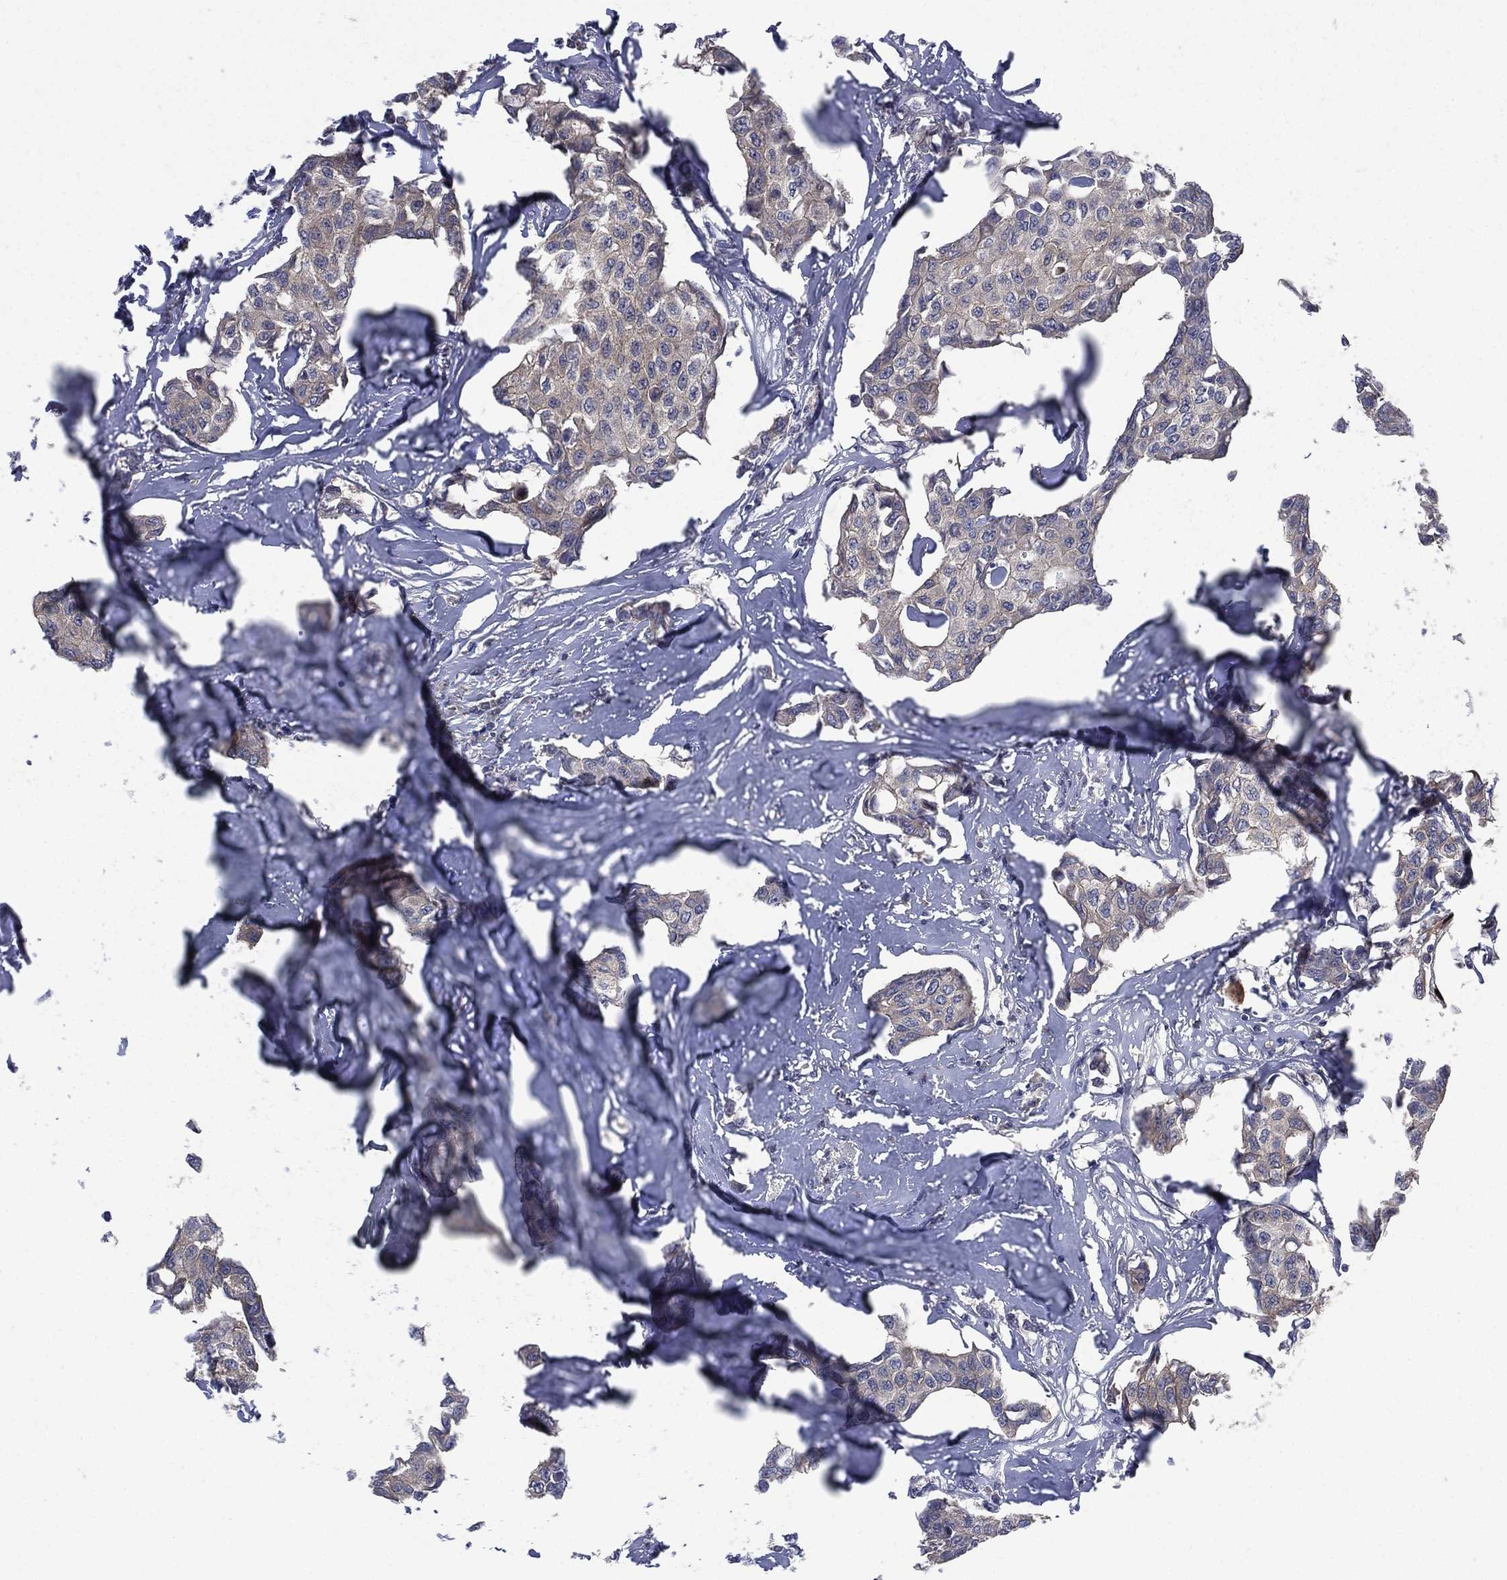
{"staining": {"intensity": "negative", "quantity": "none", "location": "none"}, "tissue": "breast cancer", "cell_type": "Tumor cells", "image_type": "cancer", "snomed": [{"axis": "morphology", "description": "Duct carcinoma"}, {"axis": "topography", "description": "Breast"}], "caption": "Tumor cells are negative for brown protein staining in breast invasive ductal carcinoma. (Brightfield microscopy of DAB IHC at high magnification).", "gene": "MPP7", "patient": {"sex": "female", "age": 80}}